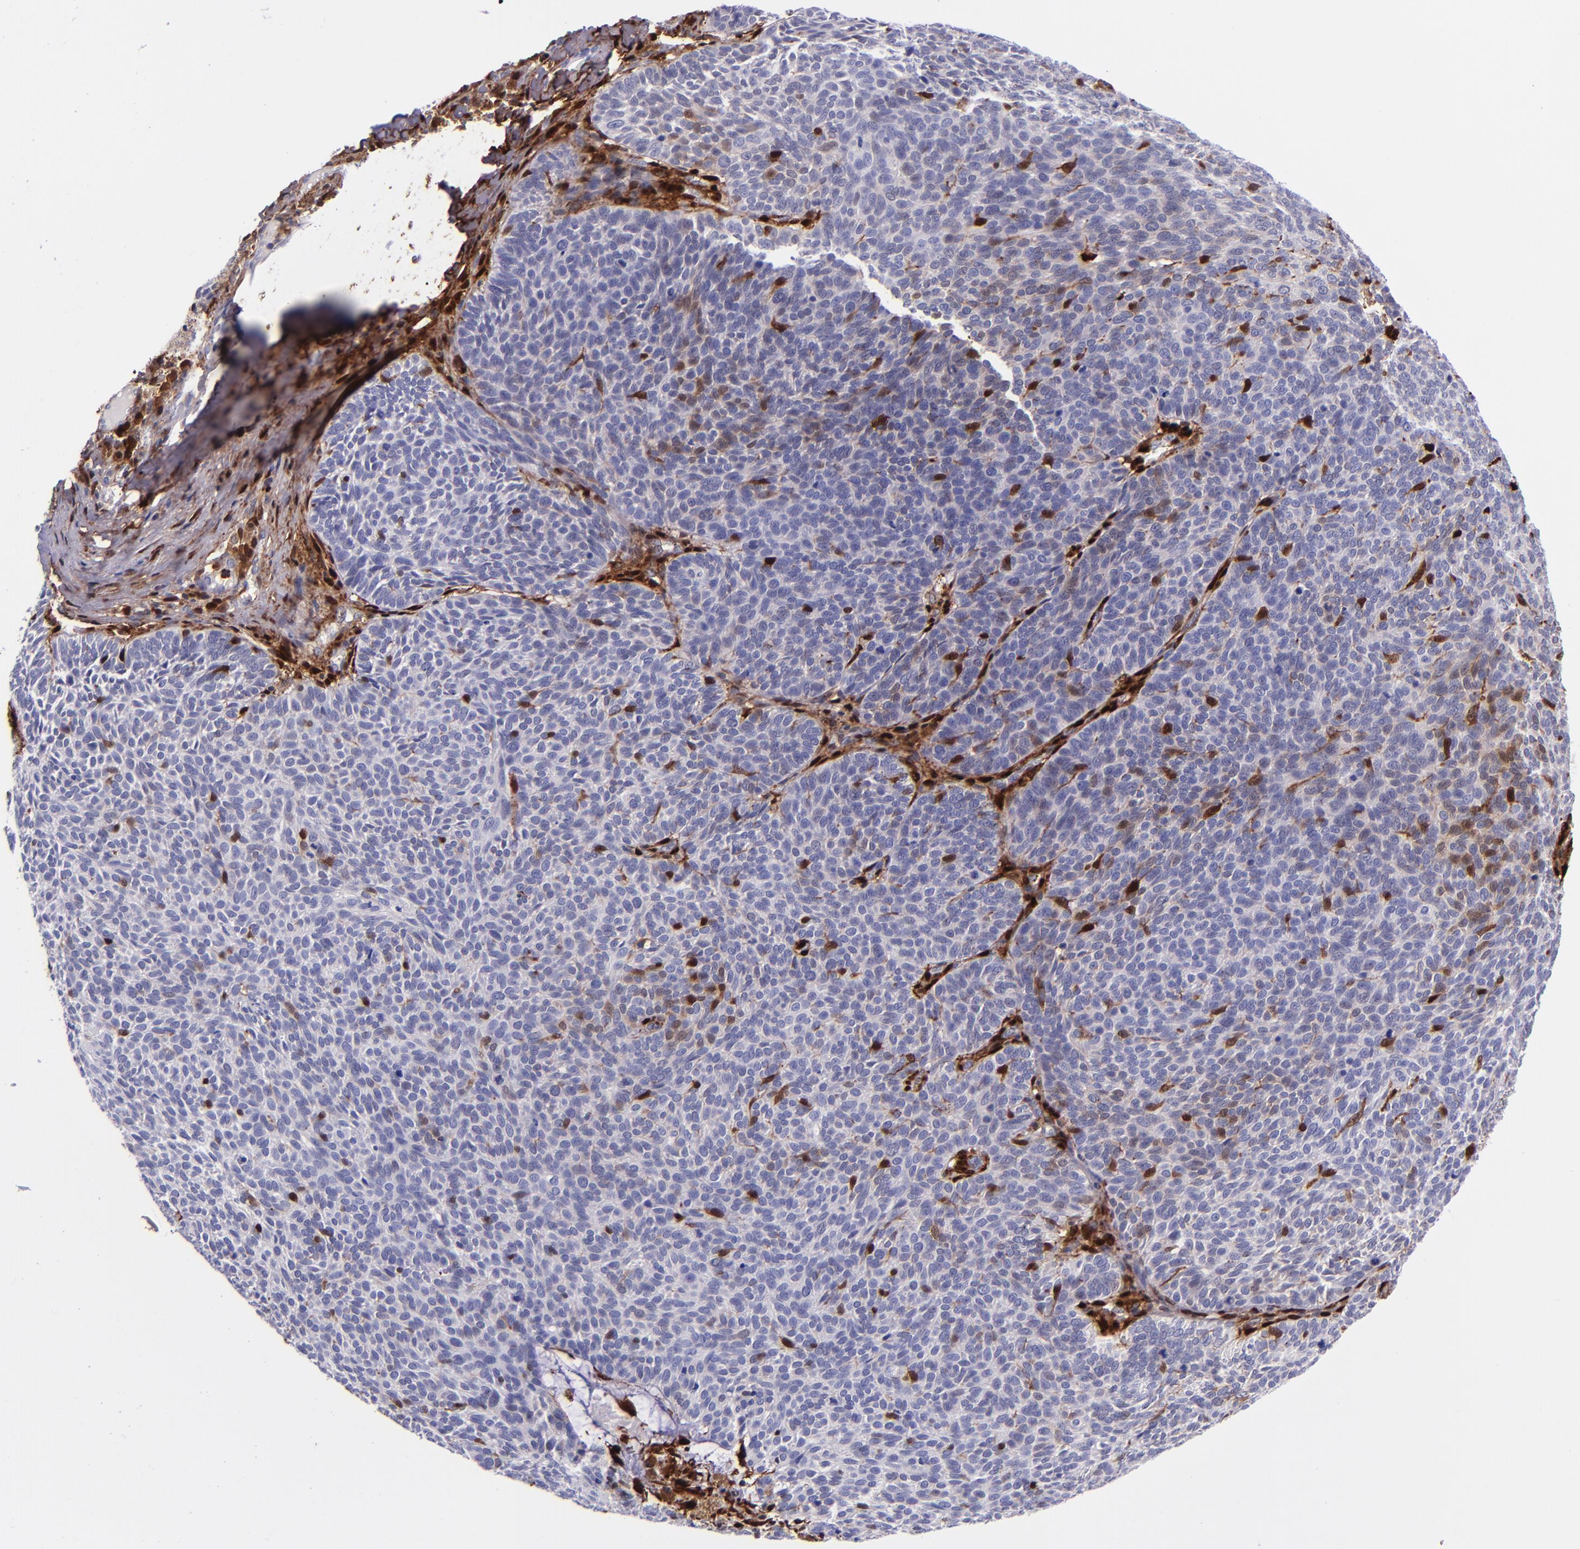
{"staining": {"intensity": "negative", "quantity": "none", "location": "none"}, "tissue": "skin cancer", "cell_type": "Tumor cells", "image_type": "cancer", "snomed": [{"axis": "morphology", "description": "Basal cell carcinoma"}, {"axis": "topography", "description": "Skin"}], "caption": "Tumor cells show no significant expression in skin cancer. The staining was performed using DAB to visualize the protein expression in brown, while the nuclei were stained in blue with hematoxylin (Magnification: 20x).", "gene": "LGALS1", "patient": {"sex": "male", "age": 63}}